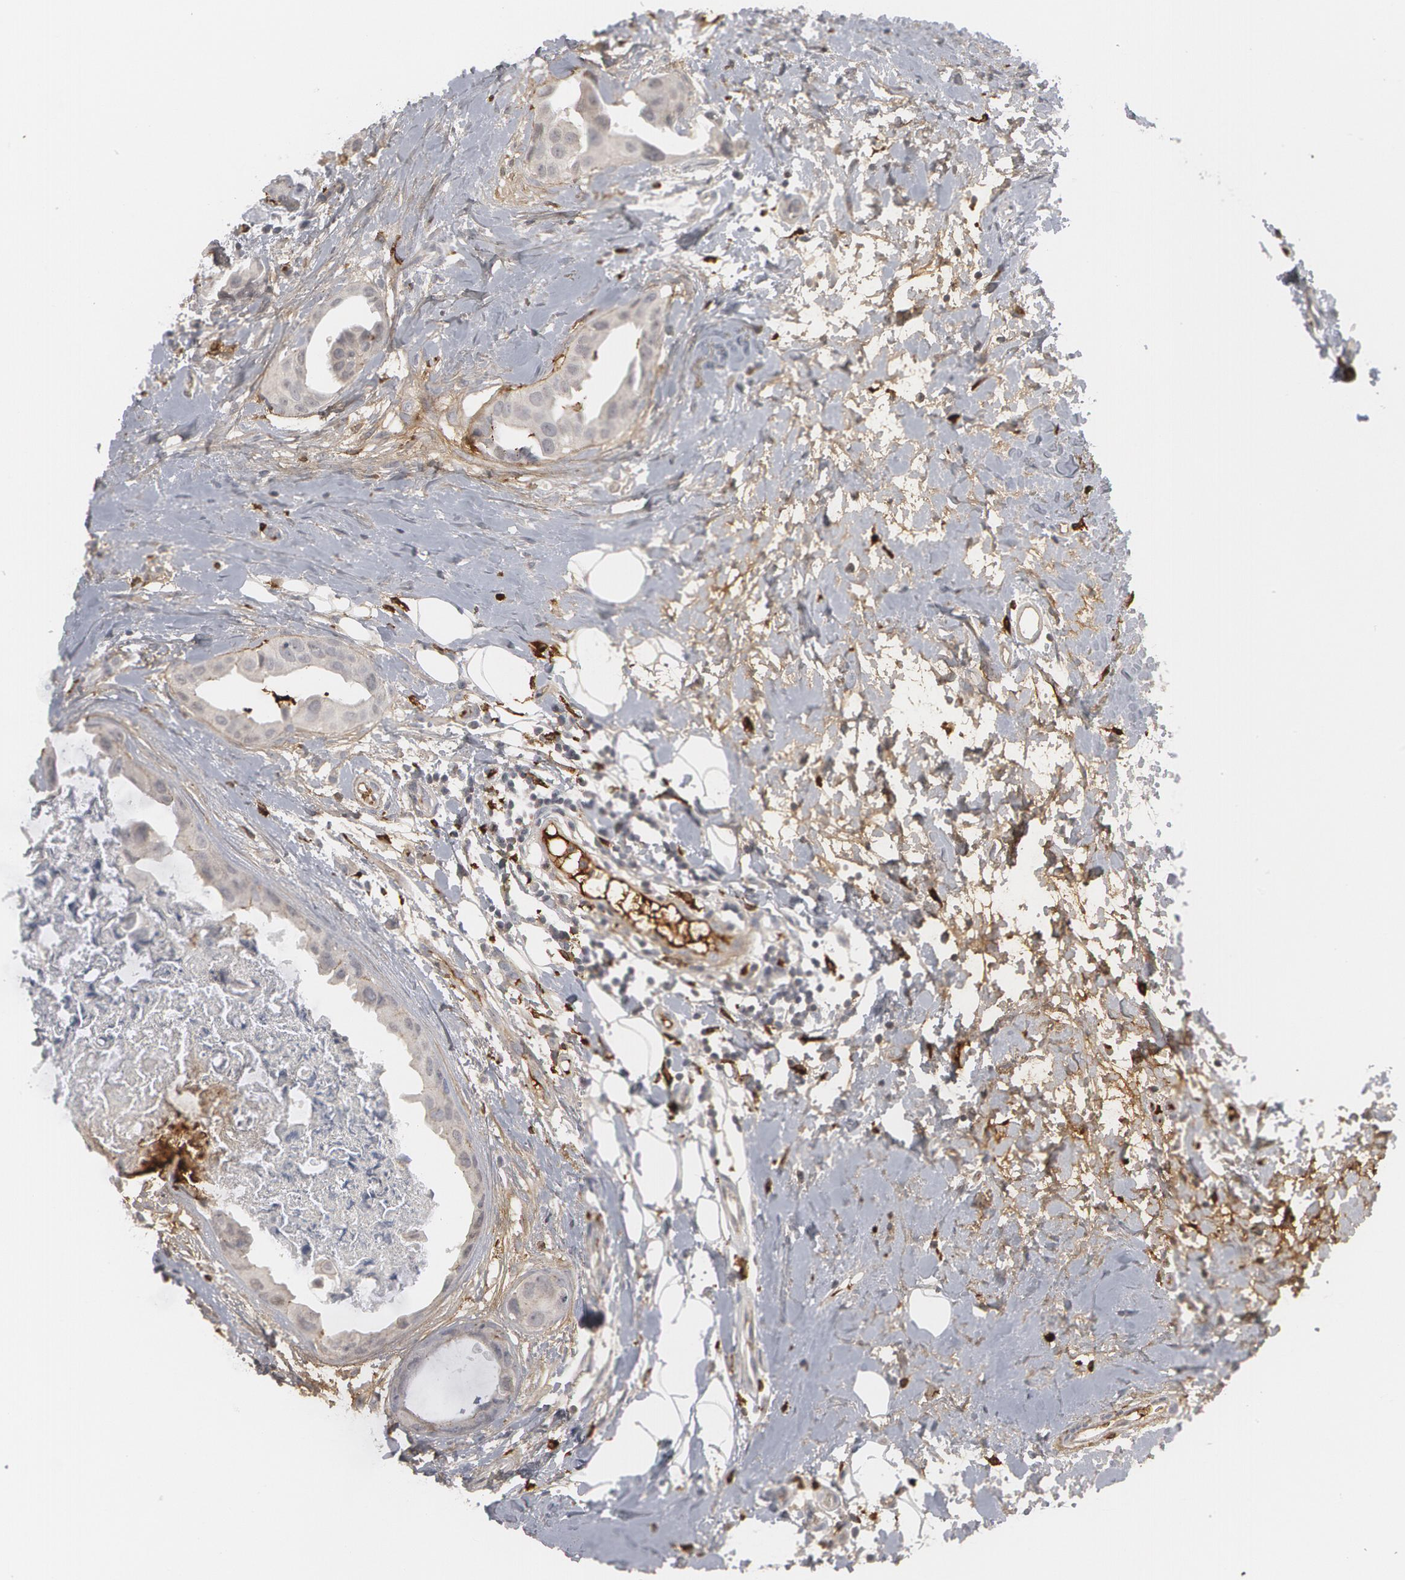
{"staining": {"intensity": "negative", "quantity": "none", "location": "none"}, "tissue": "breast cancer", "cell_type": "Tumor cells", "image_type": "cancer", "snomed": [{"axis": "morphology", "description": "Duct carcinoma"}, {"axis": "topography", "description": "Breast"}], "caption": "High magnification brightfield microscopy of breast cancer (infiltrating ductal carcinoma) stained with DAB (3,3'-diaminobenzidine) (brown) and counterstained with hematoxylin (blue): tumor cells show no significant expression.", "gene": "C1QC", "patient": {"sex": "female", "age": 40}}